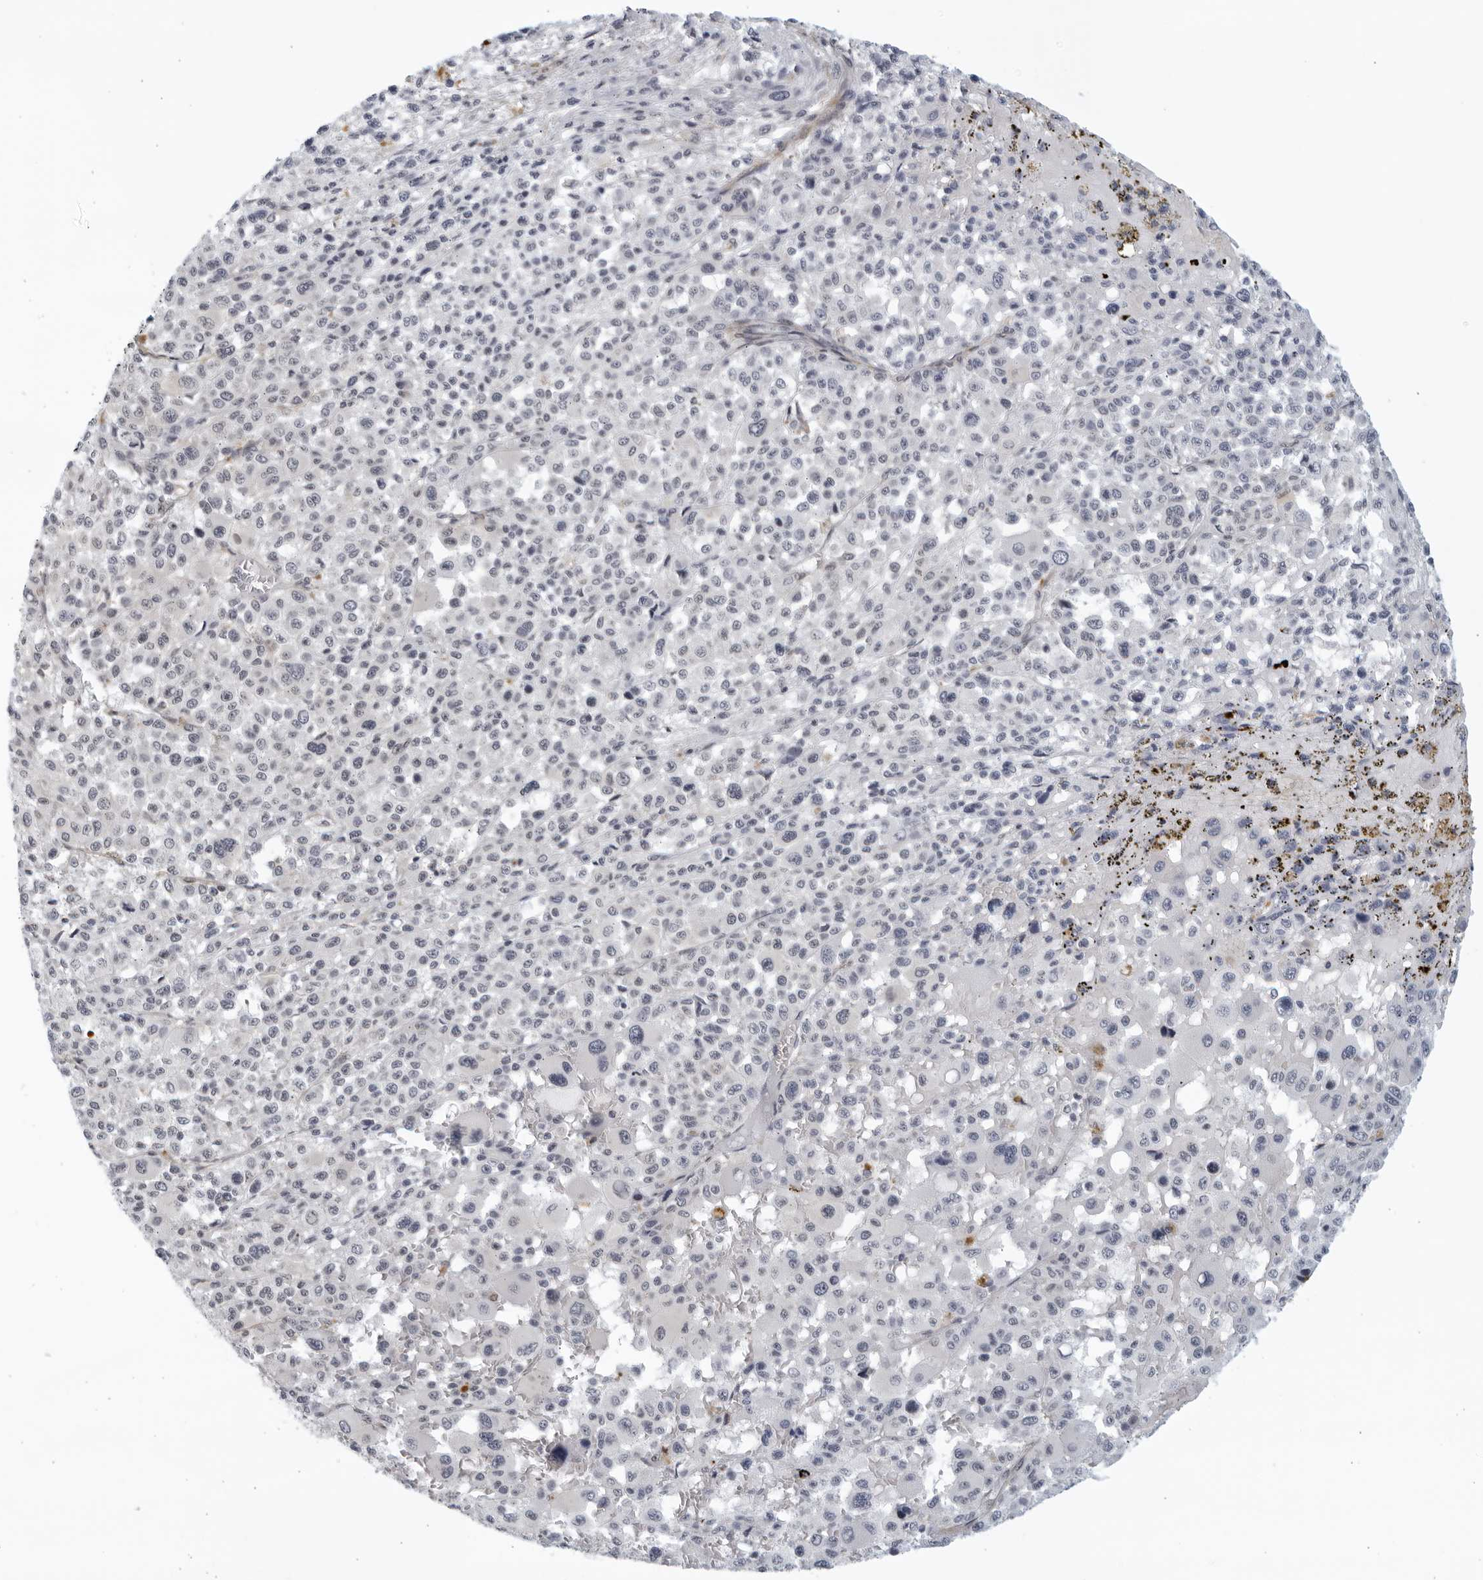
{"staining": {"intensity": "negative", "quantity": "none", "location": "none"}, "tissue": "melanoma", "cell_type": "Tumor cells", "image_type": "cancer", "snomed": [{"axis": "morphology", "description": "Malignant melanoma, Metastatic site"}, {"axis": "topography", "description": "Skin"}], "caption": "Tumor cells are negative for brown protein staining in melanoma. (DAB (3,3'-diaminobenzidine) immunohistochemistry (IHC) with hematoxylin counter stain).", "gene": "SERTAD4", "patient": {"sex": "female", "age": 74}}